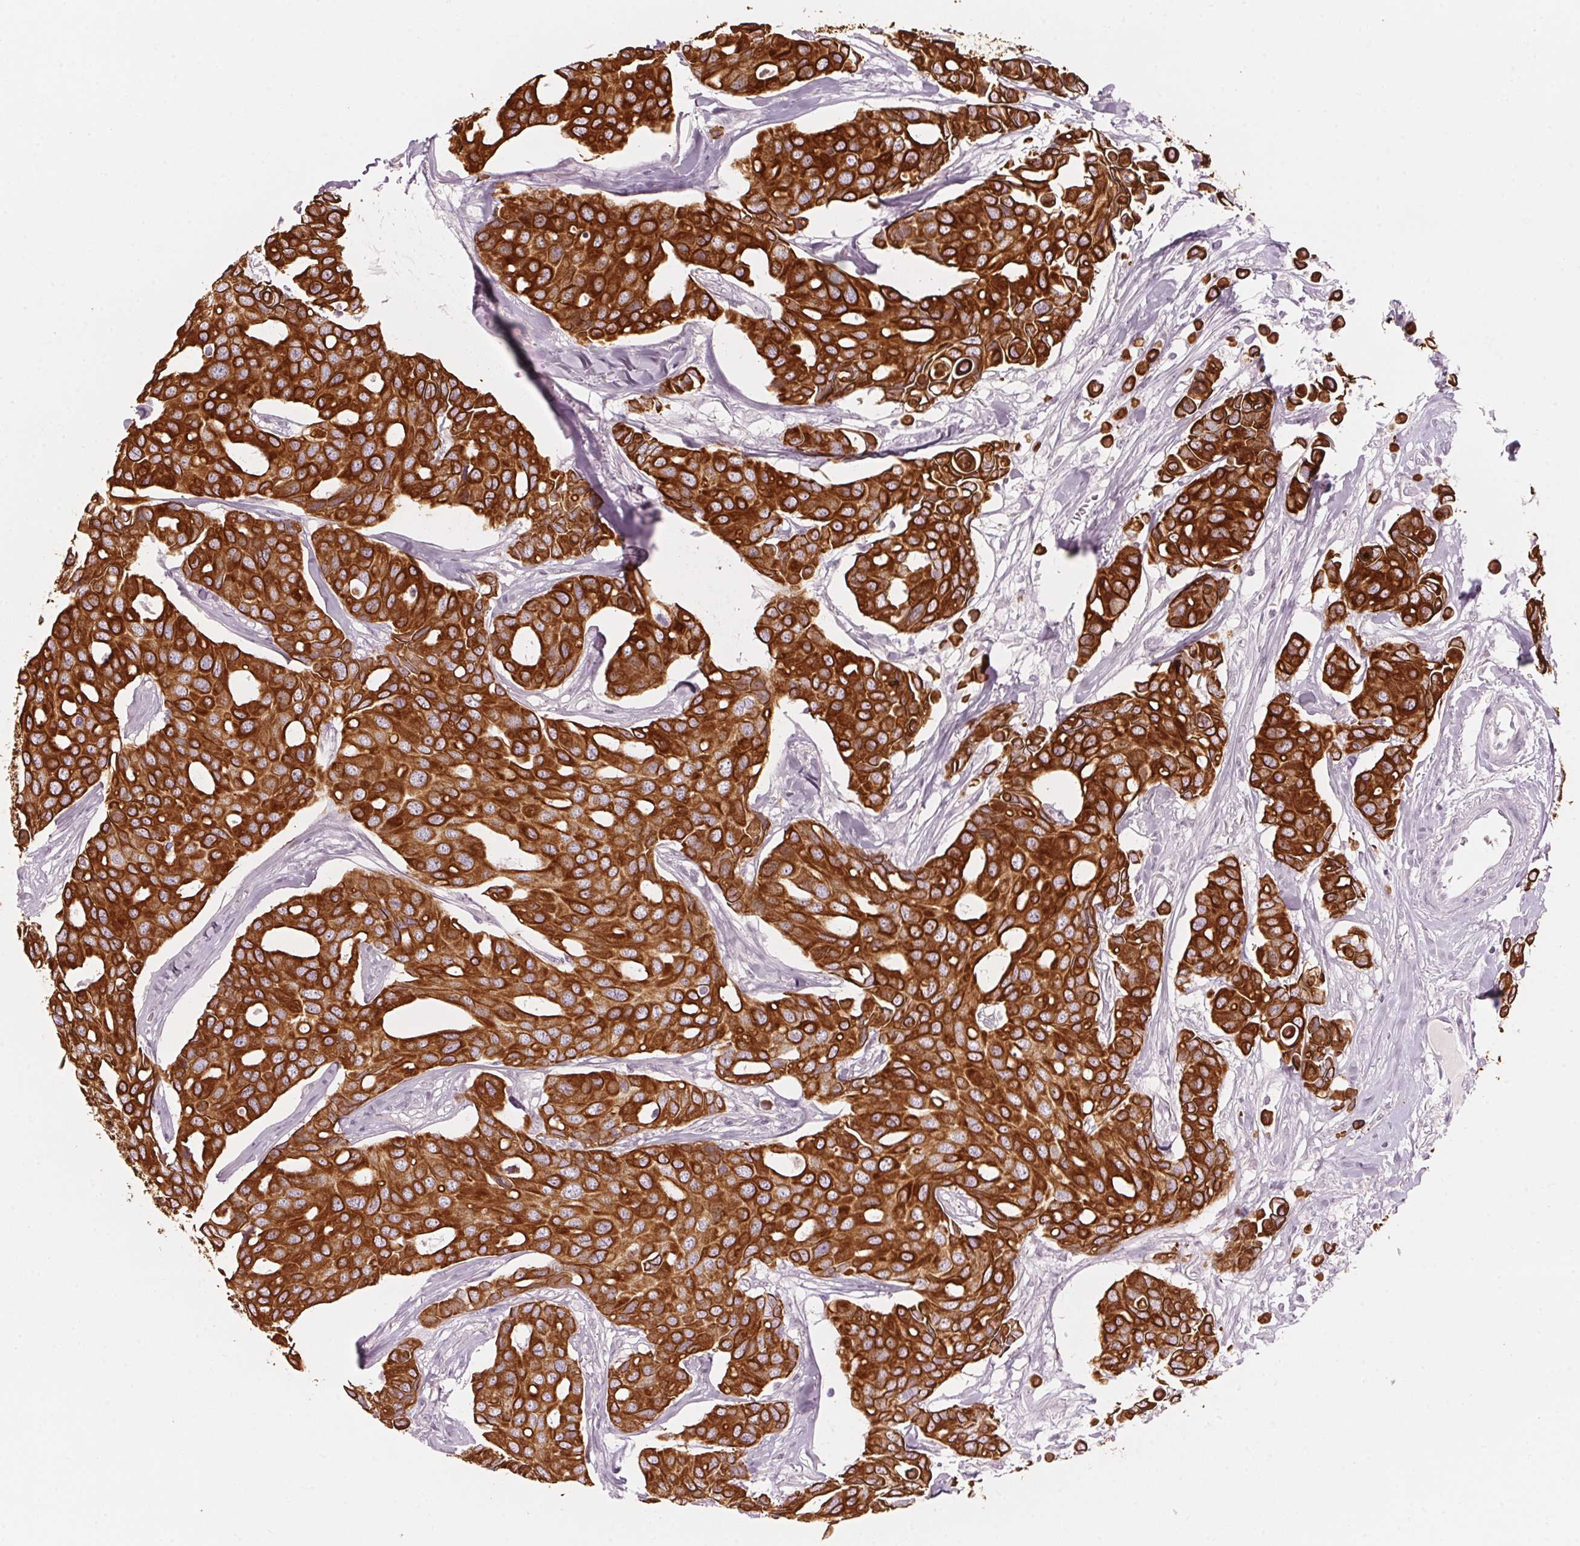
{"staining": {"intensity": "strong", "quantity": ">75%", "location": "cytoplasmic/membranous"}, "tissue": "breast cancer", "cell_type": "Tumor cells", "image_type": "cancer", "snomed": [{"axis": "morphology", "description": "Duct carcinoma"}, {"axis": "topography", "description": "Breast"}], "caption": "Tumor cells exhibit high levels of strong cytoplasmic/membranous expression in about >75% of cells in breast cancer (invasive ductal carcinoma). (Brightfield microscopy of DAB IHC at high magnification).", "gene": "SCTR", "patient": {"sex": "female", "age": 54}}